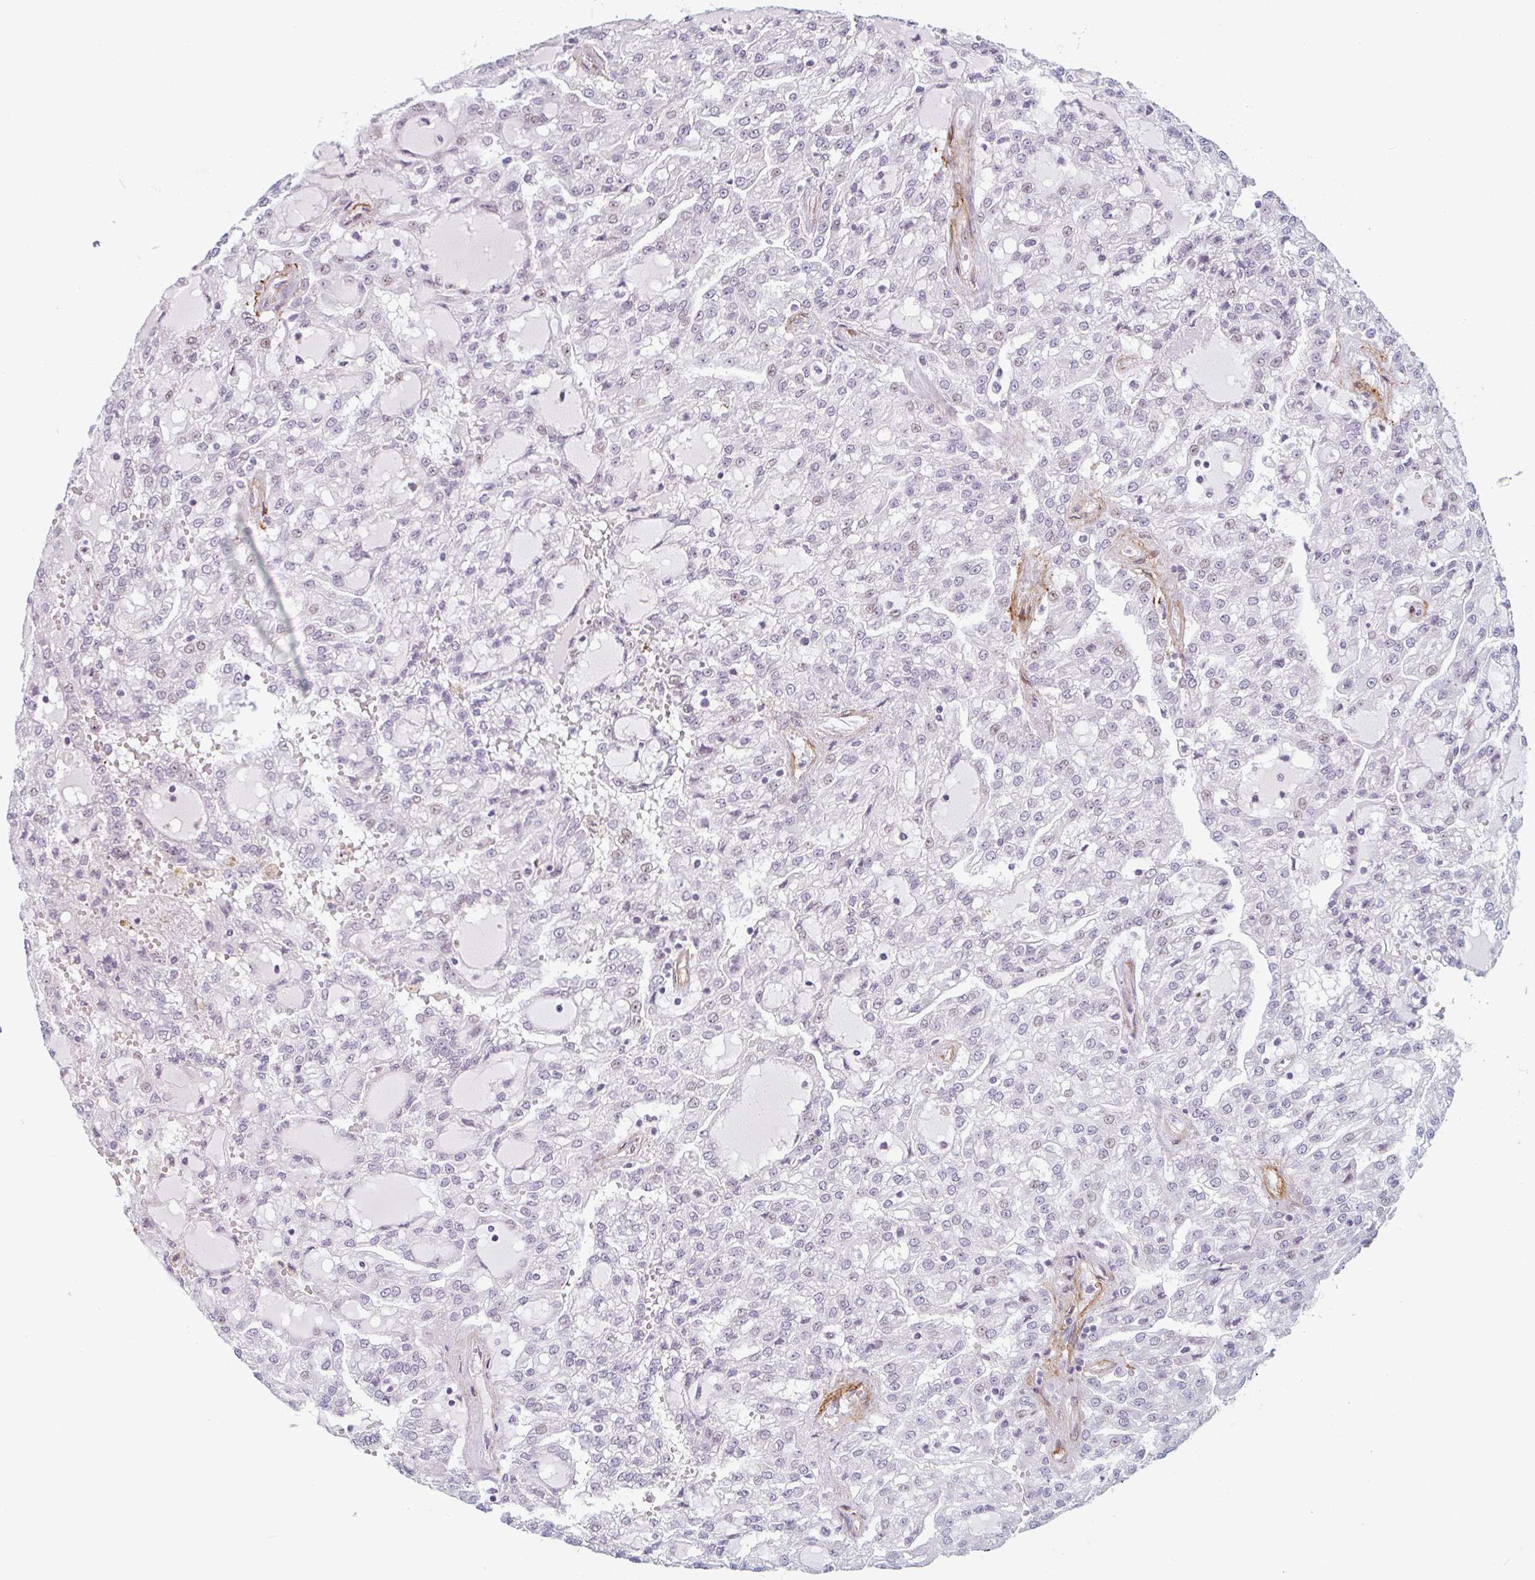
{"staining": {"intensity": "negative", "quantity": "none", "location": "none"}, "tissue": "renal cancer", "cell_type": "Tumor cells", "image_type": "cancer", "snomed": [{"axis": "morphology", "description": "Adenocarcinoma, NOS"}, {"axis": "topography", "description": "Kidney"}], "caption": "Renal cancer stained for a protein using IHC displays no positivity tumor cells.", "gene": "TMEM119", "patient": {"sex": "male", "age": 63}}